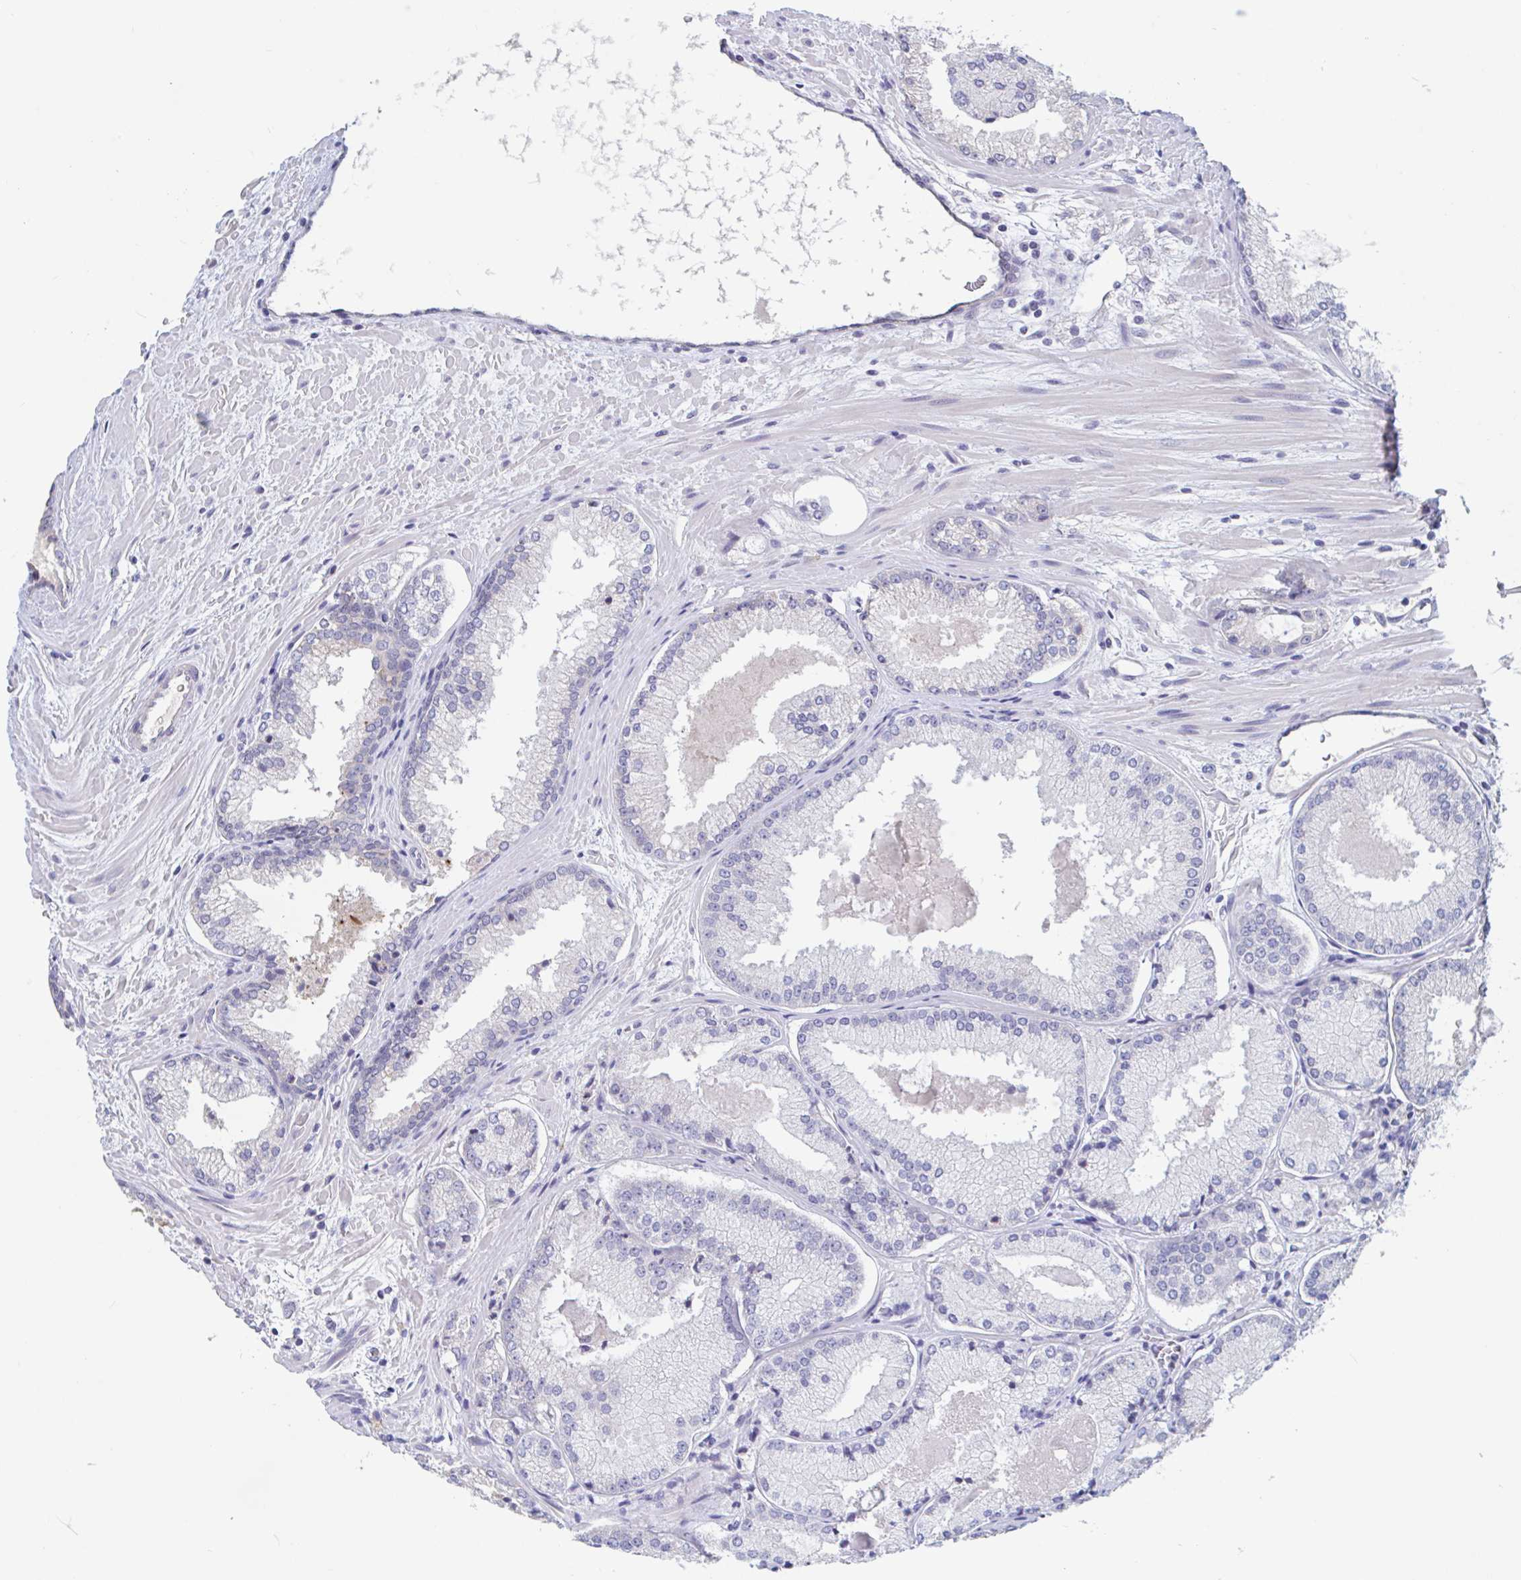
{"staining": {"intensity": "negative", "quantity": "none", "location": "none"}, "tissue": "prostate cancer", "cell_type": "Tumor cells", "image_type": "cancer", "snomed": [{"axis": "morphology", "description": "Adenocarcinoma, High grade"}, {"axis": "topography", "description": "Prostate"}], "caption": "Protein analysis of prostate cancer reveals no significant staining in tumor cells.", "gene": "UNKL", "patient": {"sex": "male", "age": 73}}